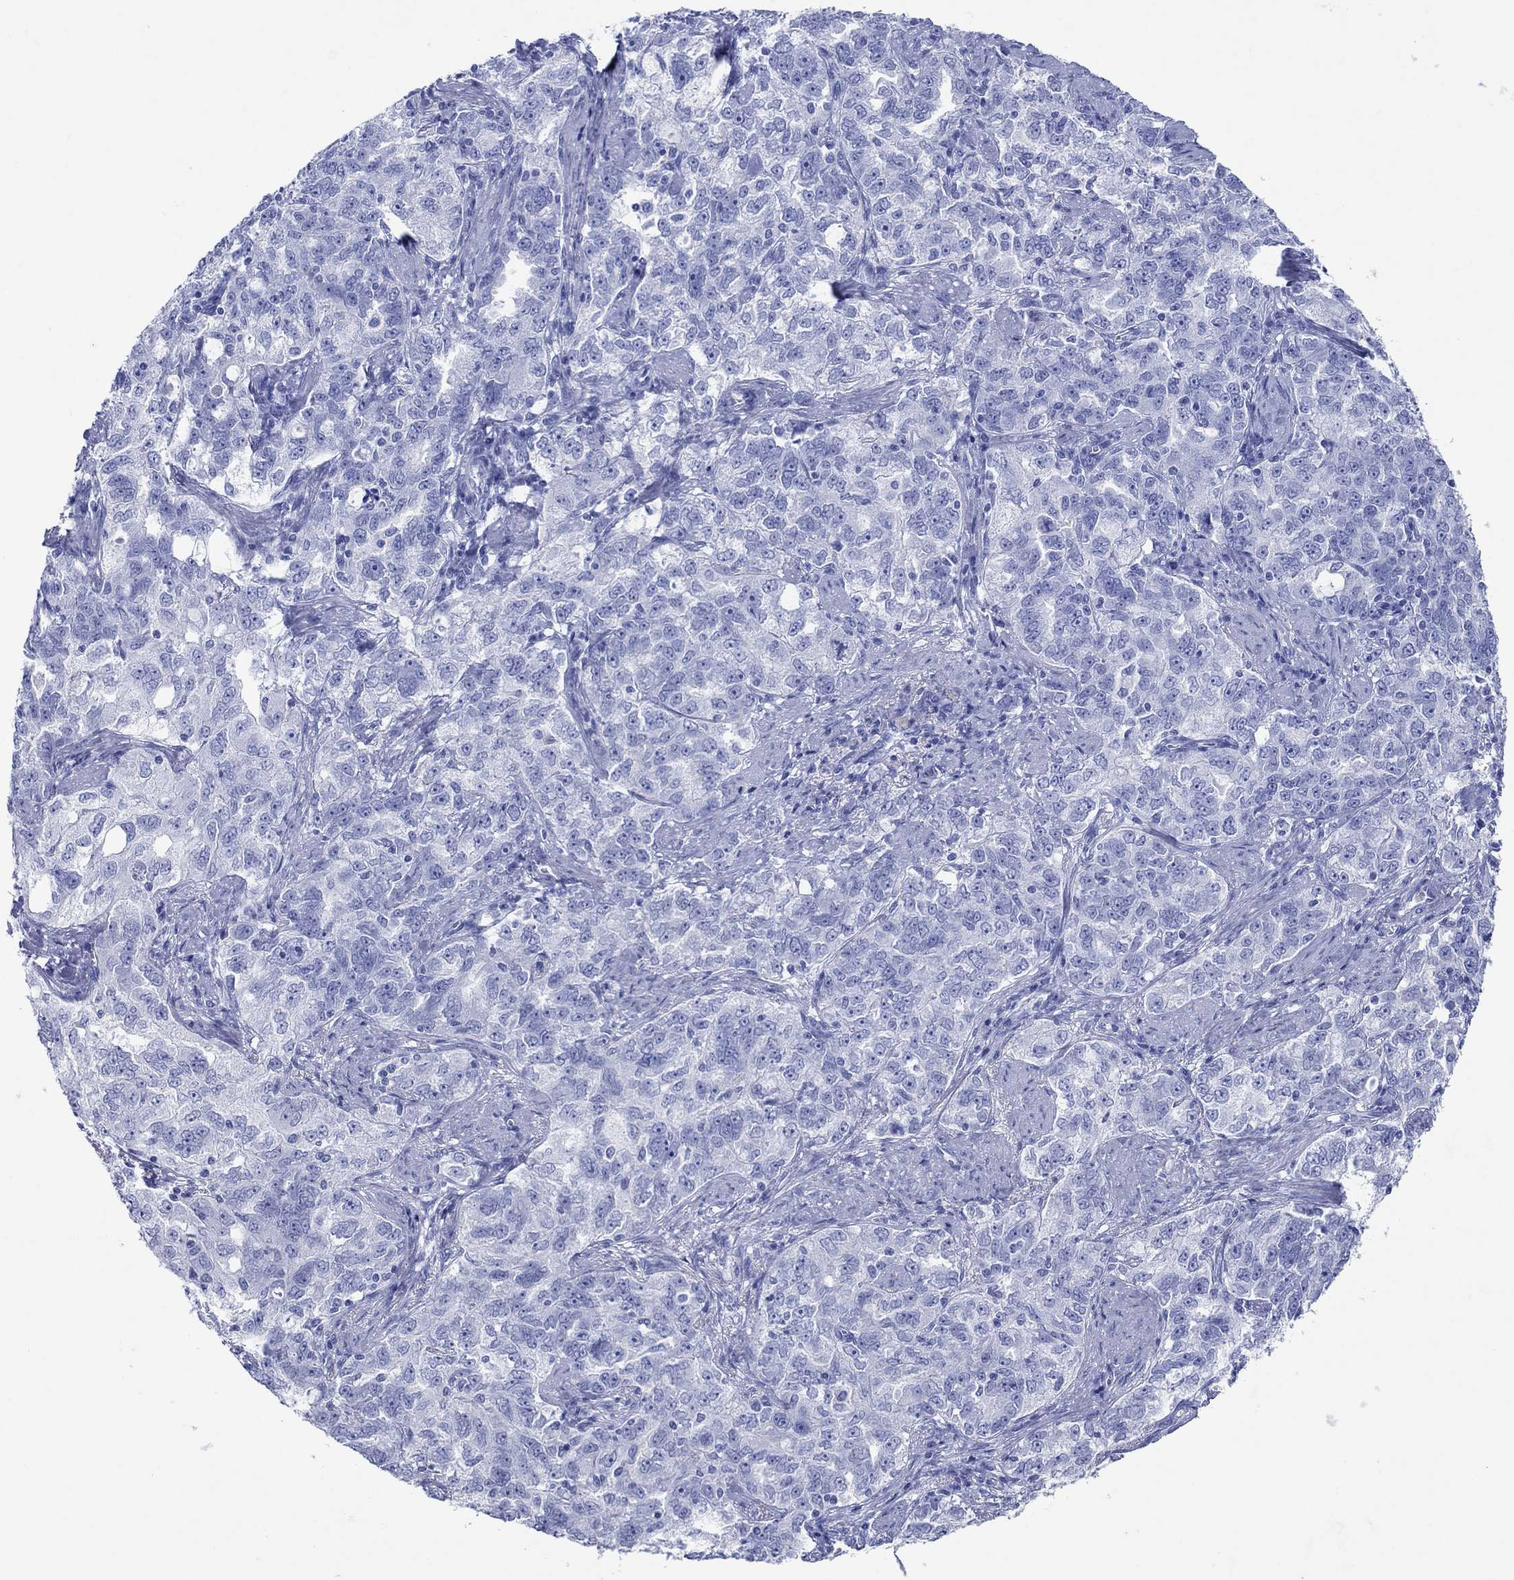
{"staining": {"intensity": "negative", "quantity": "none", "location": "none"}, "tissue": "ovarian cancer", "cell_type": "Tumor cells", "image_type": "cancer", "snomed": [{"axis": "morphology", "description": "Cystadenocarcinoma, serous, NOS"}, {"axis": "topography", "description": "Ovary"}], "caption": "This image is of ovarian cancer stained with IHC to label a protein in brown with the nuclei are counter-stained blue. There is no expression in tumor cells.", "gene": "ATP4A", "patient": {"sex": "female", "age": 51}}